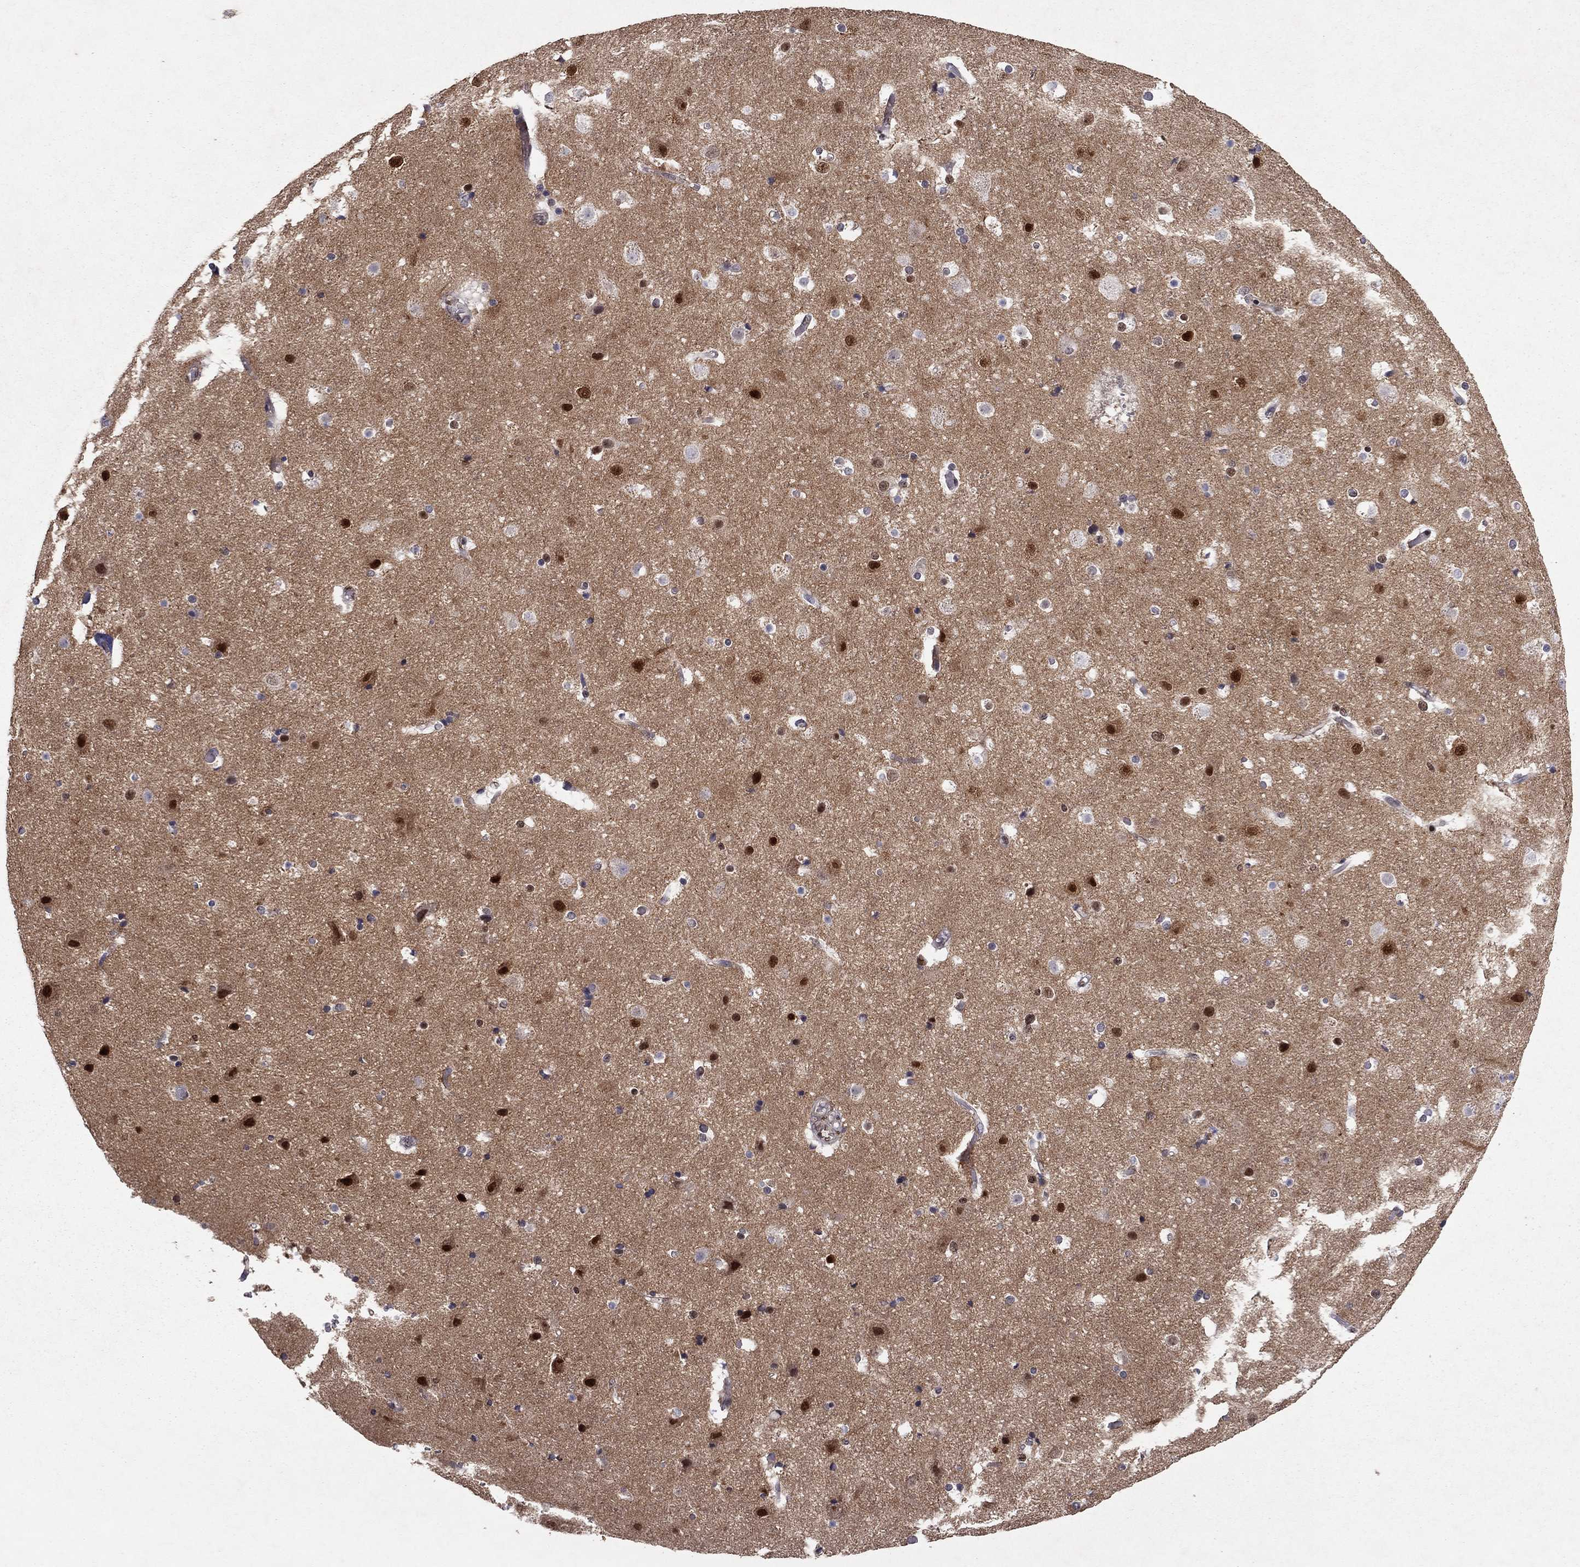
{"staining": {"intensity": "negative", "quantity": "none", "location": "none"}, "tissue": "cerebral cortex", "cell_type": "Endothelial cells", "image_type": "normal", "snomed": [{"axis": "morphology", "description": "Normal tissue, NOS"}, {"axis": "topography", "description": "Cerebral cortex"}], "caption": "This is a image of immunohistochemistry (IHC) staining of unremarkable cerebral cortex, which shows no positivity in endothelial cells. (DAB immunohistochemistry, high magnification).", "gene": "CRTC1", "patient": {"sex": "female", "age": 52}}